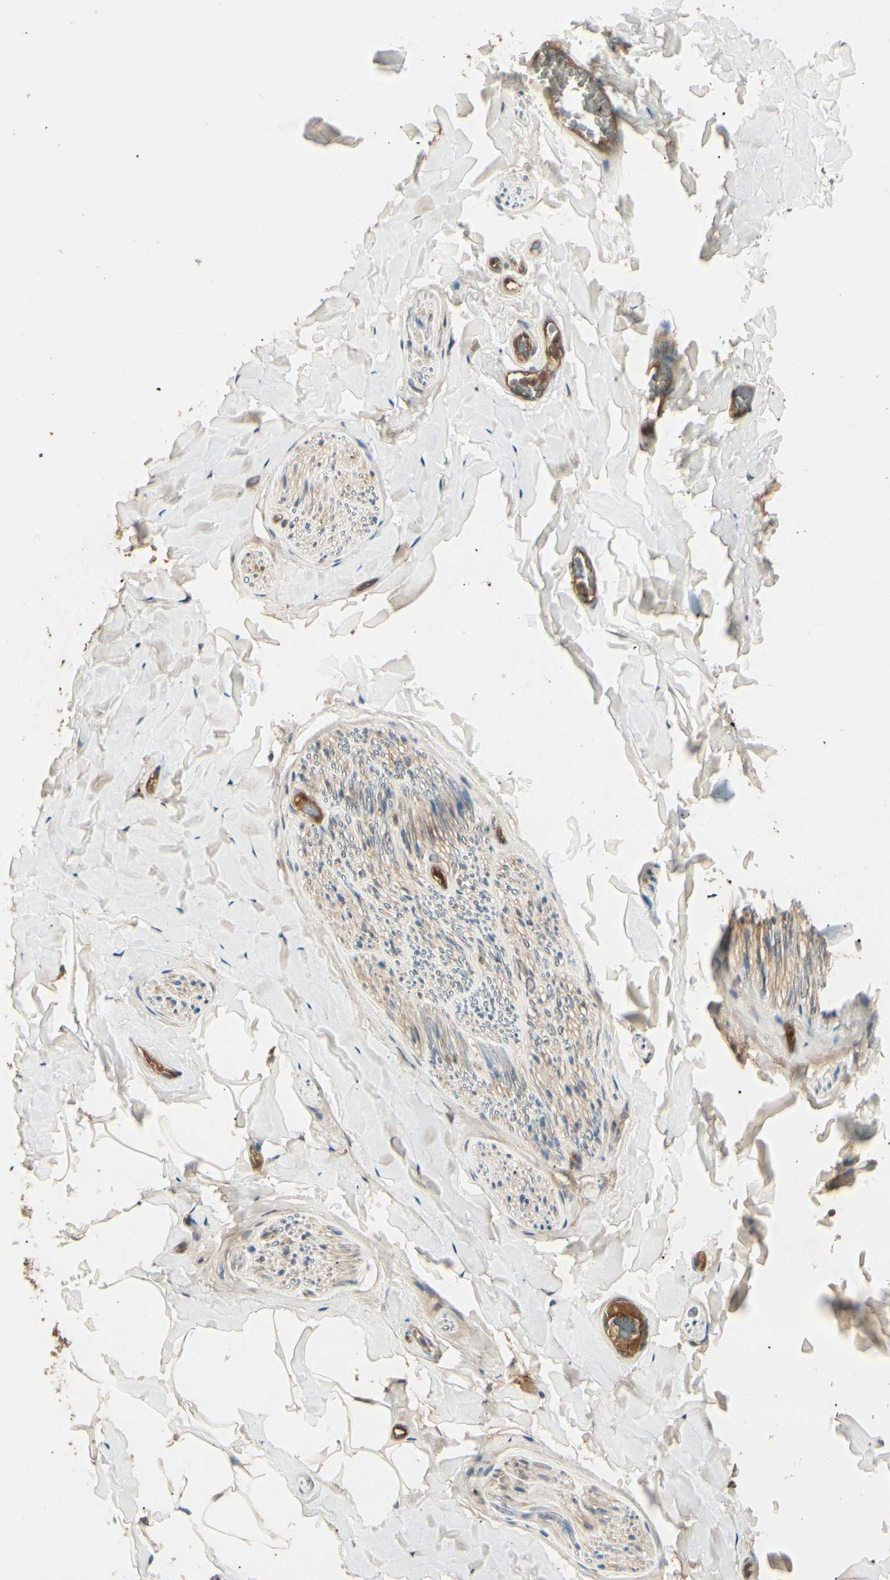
{"staining": {"intensity": "moderate", "quantity": ">75%", "location": "cytoplasmic/membranous"}, "tissue": "adipose tissue", "cell_type": "Adipocytes", "image_type": "normal", "snomed": [{"axis": "morphology", "description": "Normal tissue, NOS"}, {"axis": "topography", "description": "Peripheral nerve tissue"}], "caption": "Approximately >75% of adipocytes in unremarkable human adipose tissue exhibit moderate cytoplasmic/membranous protein staining as visualized by brown immunohistochemical staining.", "gene": "RNF14", "patient": {"sex": "male", "age": 70}}